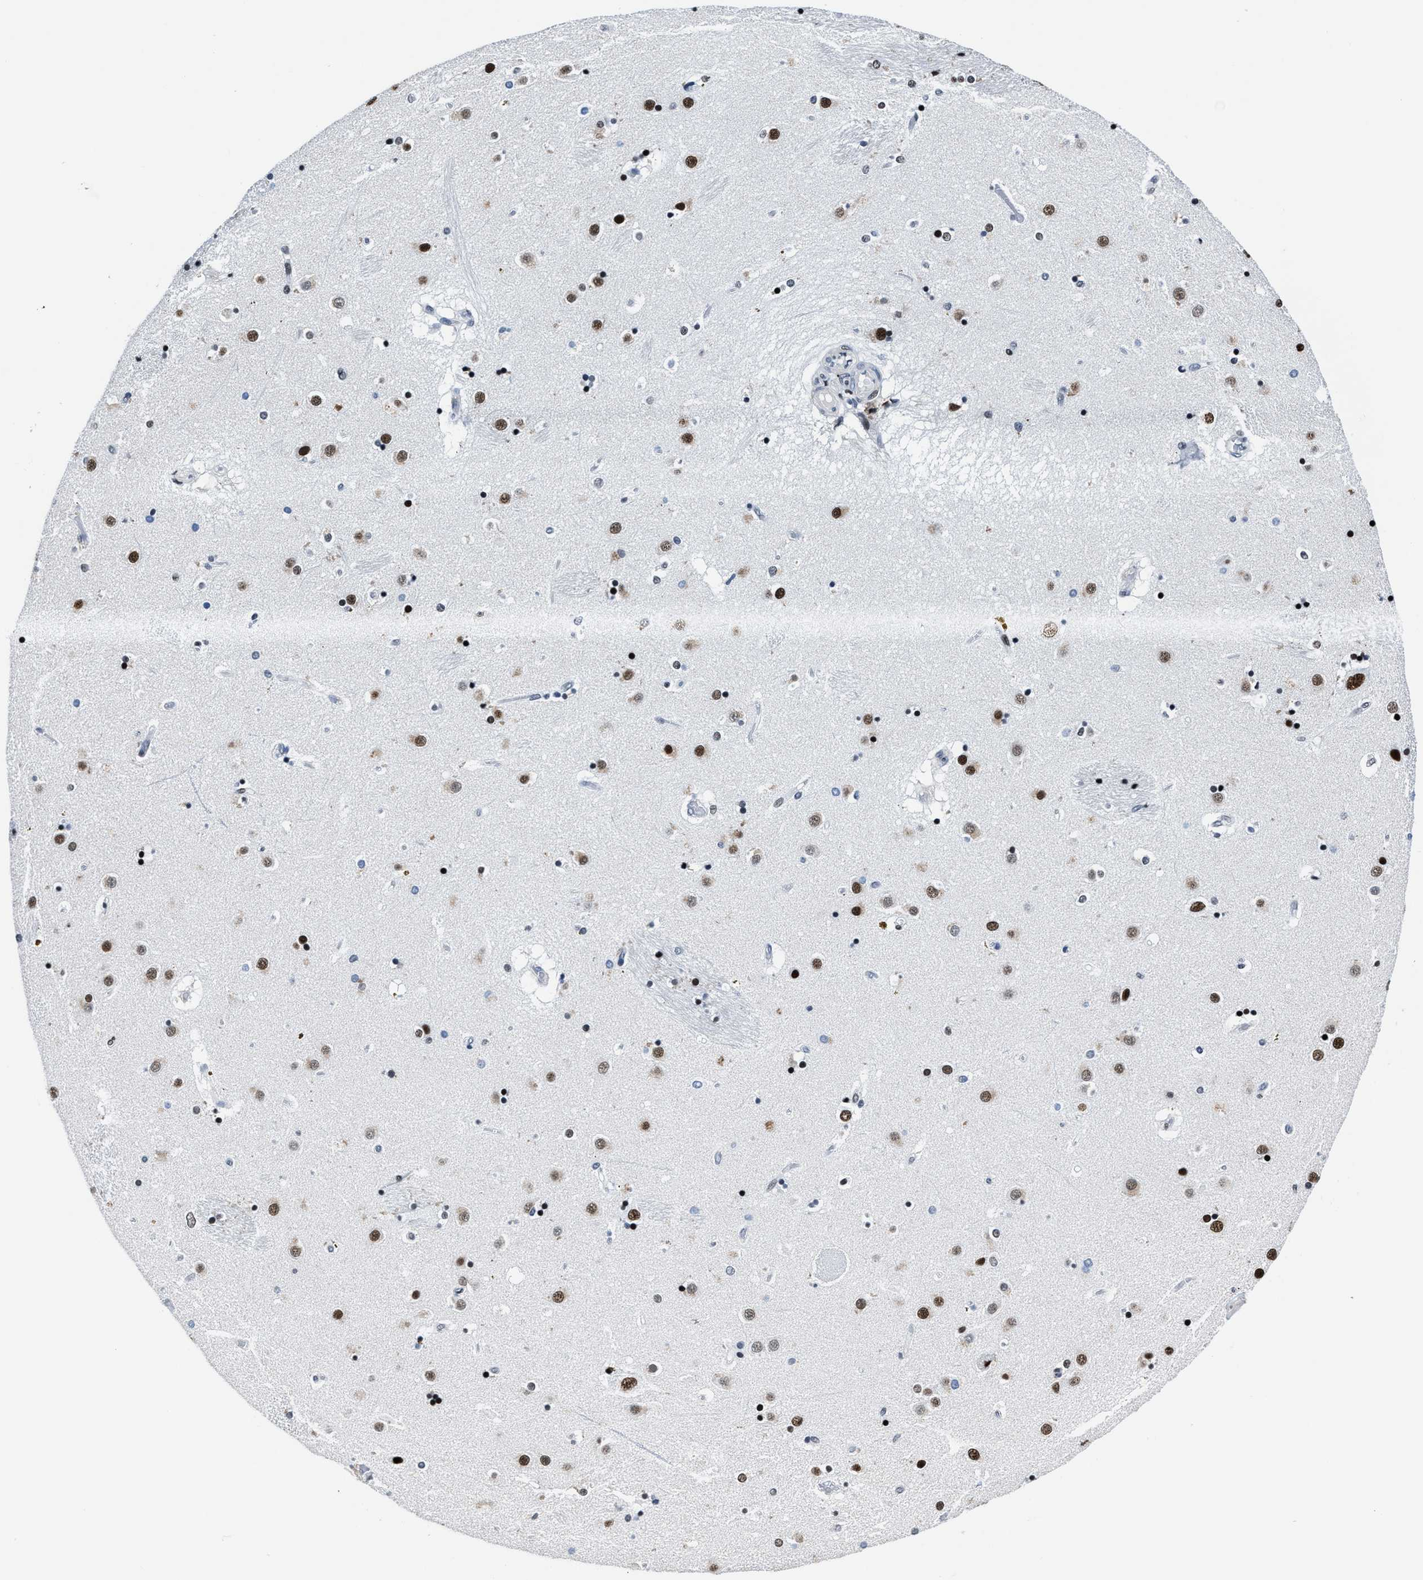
{"staining": {"intensity": "strong", "quantity": "25%-75%", "location": "nuclear"}, "tissue": "caudate", "cell_type": "Glial cells", "image_type": "normal", "snomed": [{"axis": "morphology", "description": "Normal tissue, NOS"}, {"axis": "topography", "description": "Lateral ventricle wall"}], "caption": "Immunohistochemical staining of unremarkable caudate reveals 25%-75% levels of strong nuclear protein expression in approximately 25%-75% of glial cells. Nuclei are stained in blue.", "gene": "PPIE", "patient": {"sex": "male", "age": 70}}